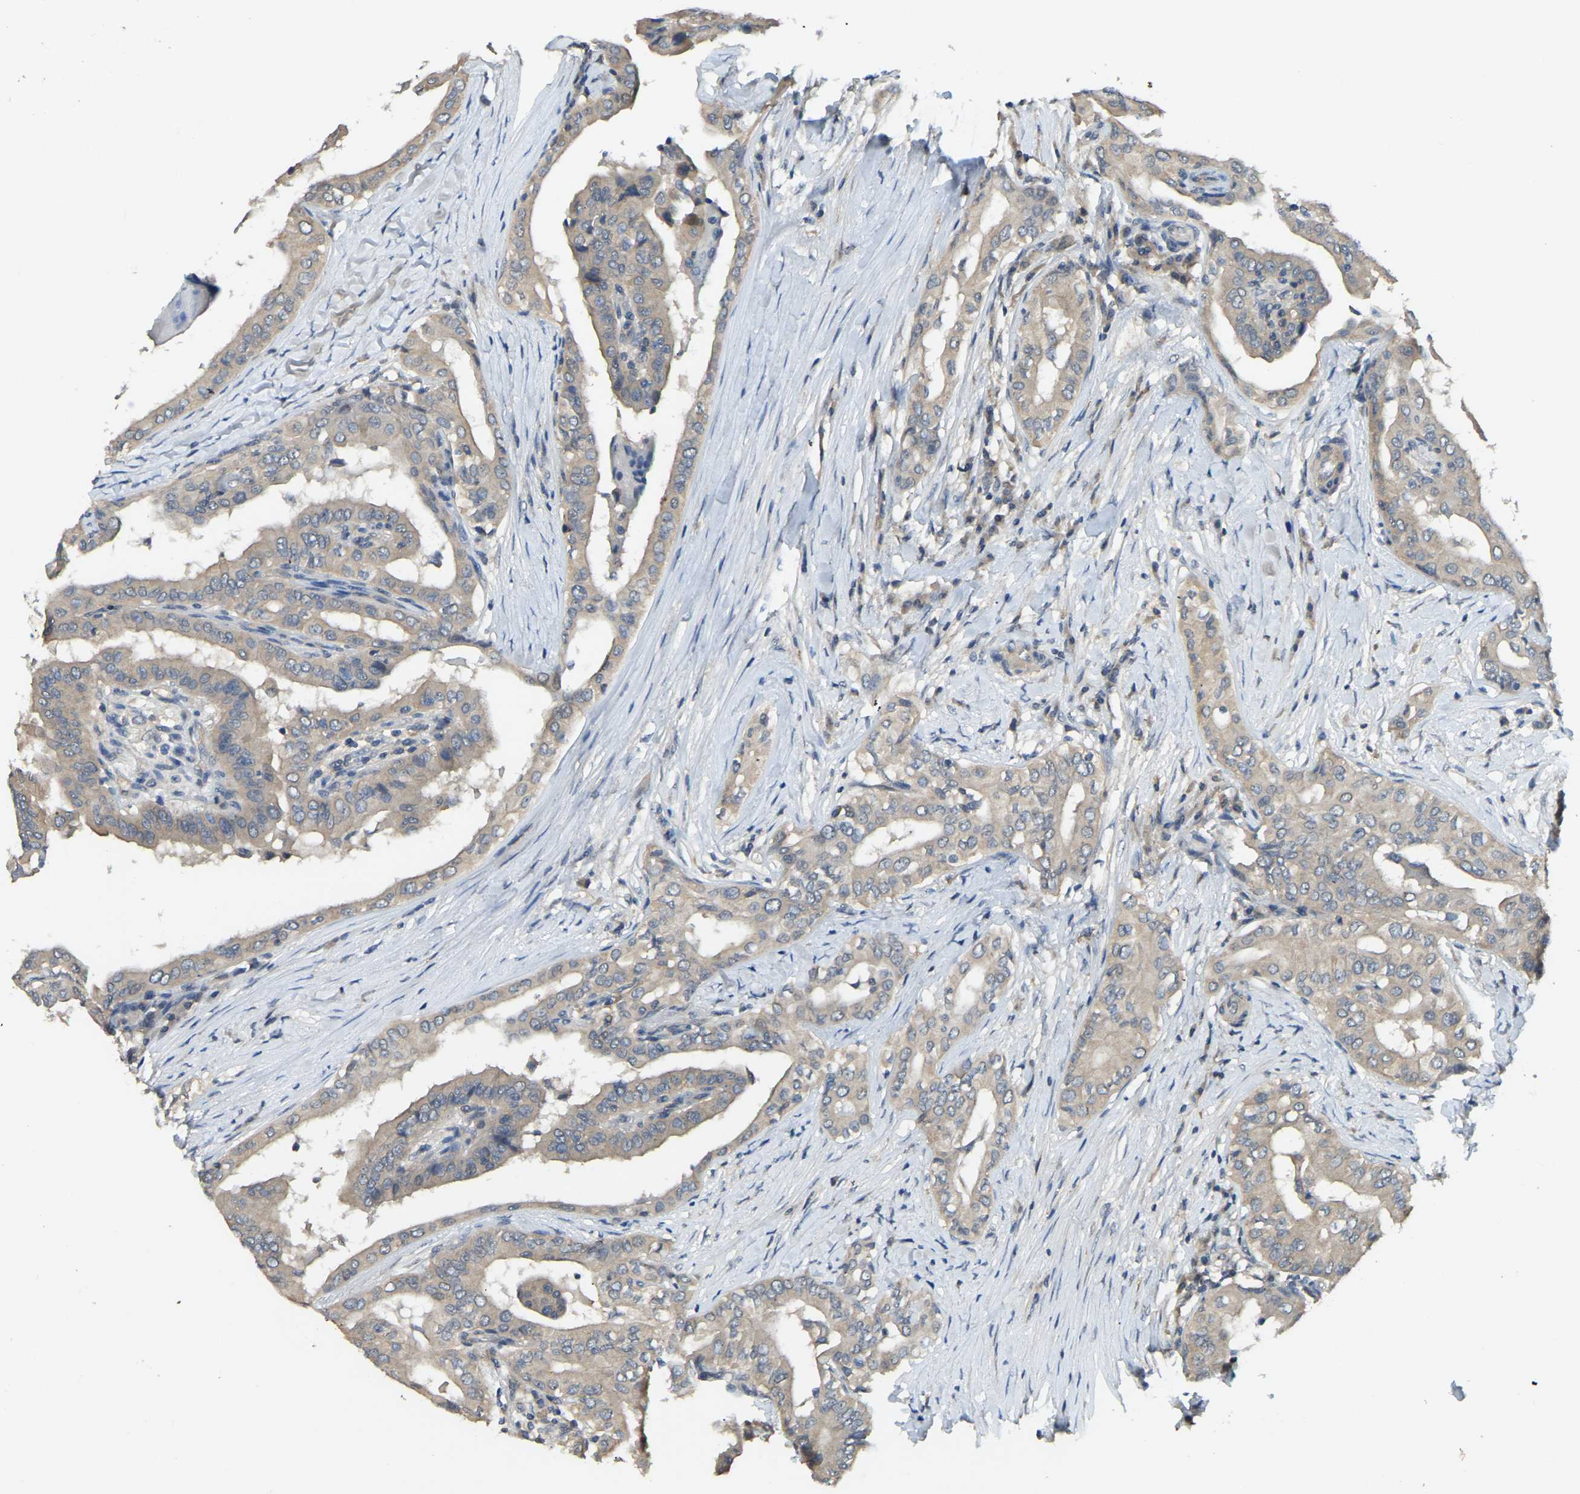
{"staining": {"intensity": "weak", "quantity": ">75%", "location": "cytoplasmic/membranous"}, "tissue": "thyroid cancer", "cell_type": "Tumor cells", "image_type": "cancer", "snomed": [{"axis": "morphology", "description": "Papillary adenocarcinoma, NOS"}, {"axis": "topography", "description": "Thyroid gland"}], "caption": "Tumor cells display weak cytoplasmic/membranous expression in approximately >75% of cells in thyroid papillary adenocarcinoma.", "gene": "AHNAK", "patient": {"sex": "male", "age": 33}}